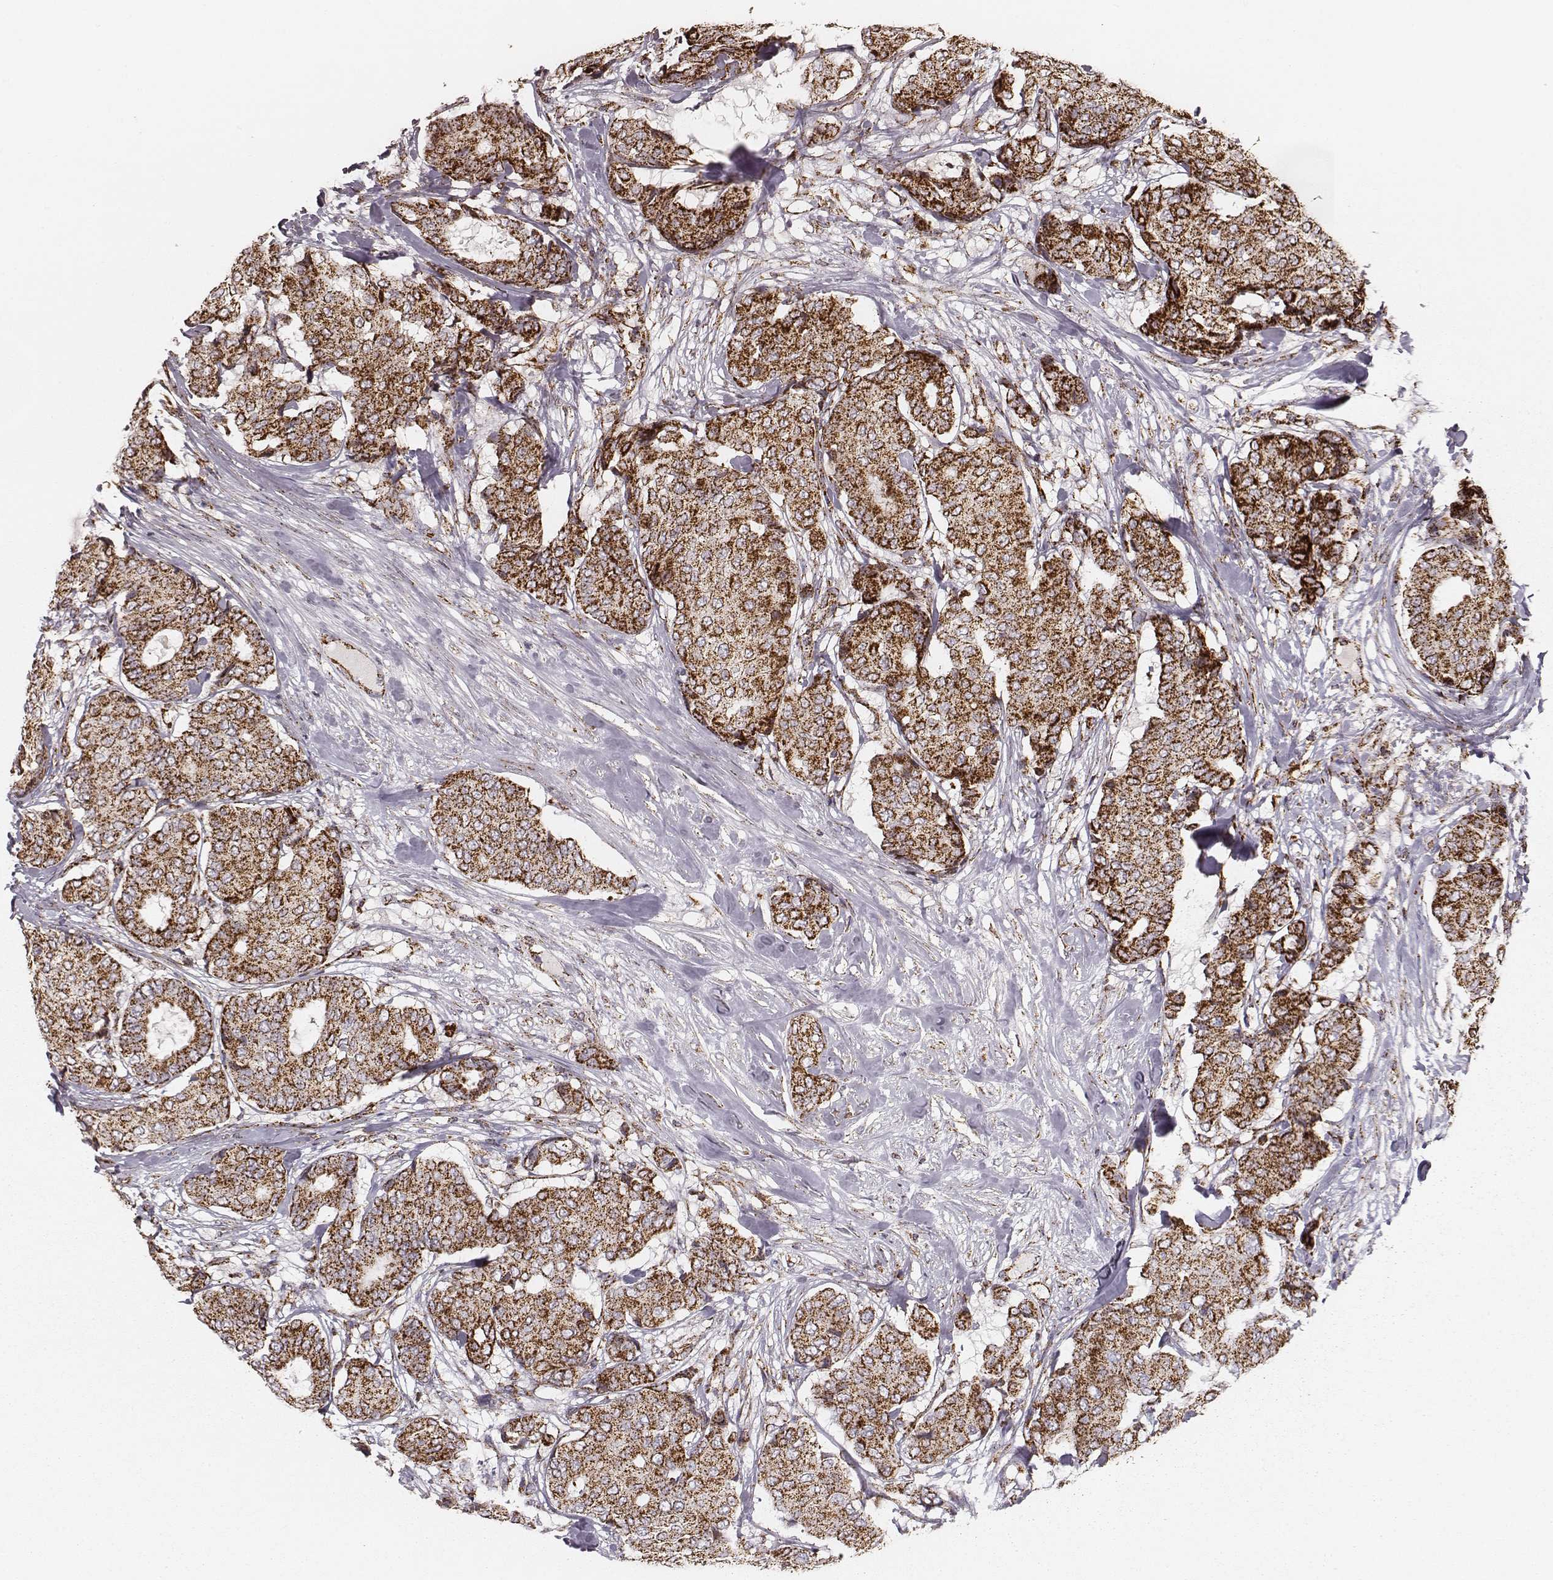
{"staining": {"intensity": "strong", "quantity": ">75%", "location": "cytoplasmic/membranous"}, "tissue": "breast cancer", "cell_type": "Tumor cells", "image_type": "cancer", "snomed": [{"axis": "morphology", "description": "Duct carcinoma"}, {"axis": "topography", "description": "Breast"}], "caption": "Invasive ductal carcinoma (breast) tissue reveals strong cytoplasmic/membranous expression in approximately >75% of tumor cells (brown staining indicates protein expression, while blue staining denotes nuclei).", "gene": "TUFM", "patient": {"sex": "female", "age": 75}}